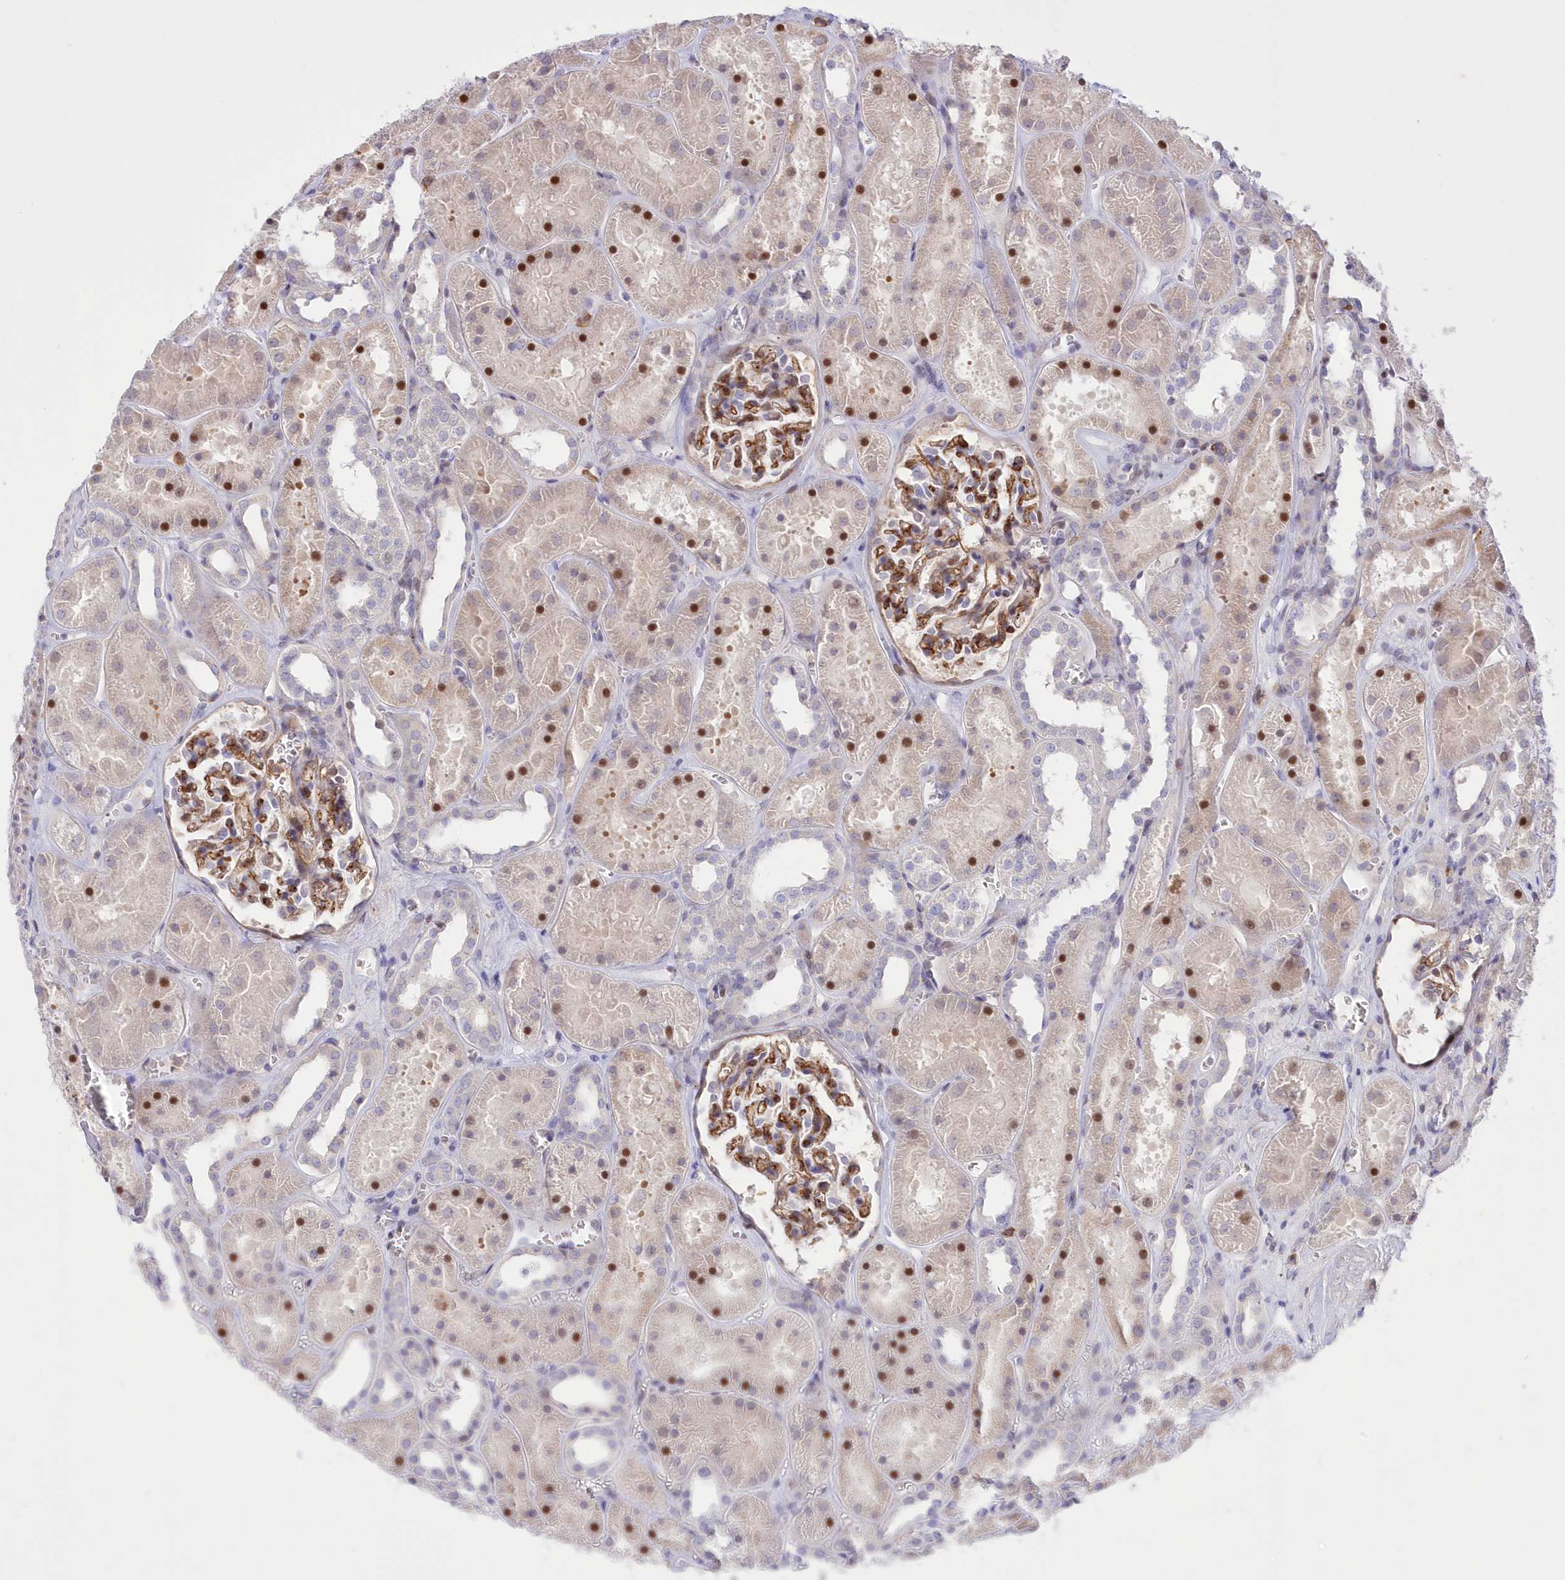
{"staining": {"intensity": "moderate", "quantity": ">75%", "location": "cytoplasmic/membranous,nuclear"}, "tissue": "kidney", "cell_type": "Cells in glomeruli", "image_type": "normal", "snomed": [{"axis": "morphology", "description": "Normal tissue, NOS"}, {"axis": "topography", "description": "Kidney"}], "caption": "About >75% of cells in glomeruli in unremarkable kidney display moderate cytoplasmic/membranous,nuclear protein expression as visualized by brown immunohistochemical staining.", "gene": "RNPEPL1", "patient": {"sex": "female", "age": 41}}